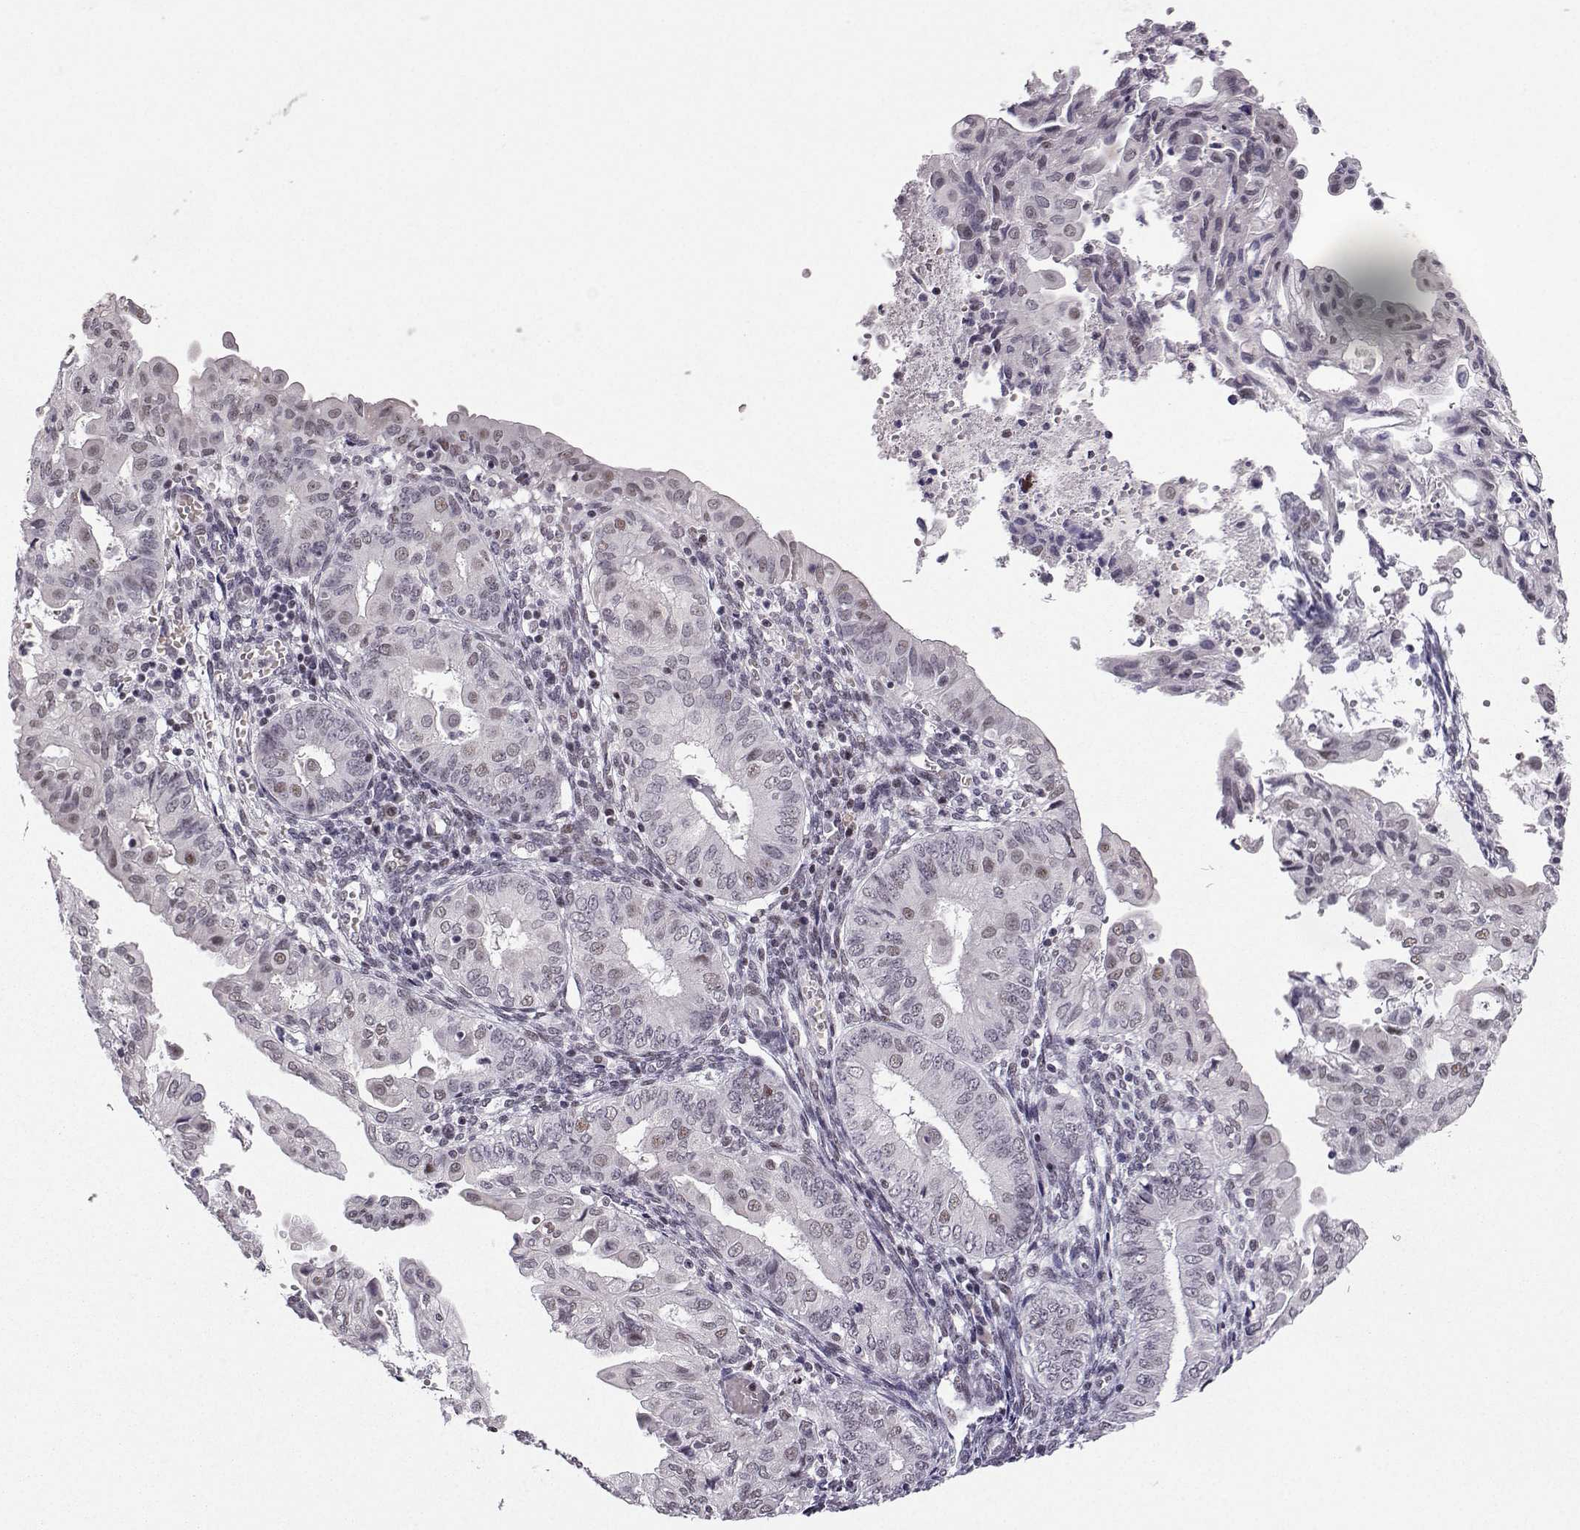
{"staining": {"intensity": "negative", "quantity": "none", "location": "none"}, "tissue": "endometrial cancer", "cell_type": "Tumor cells", "image_type": "cancer", "snomed": [{"axis": "morphology", "description": "Adenocarcinoma, NOS"}, {"axis": "topography", "description": "Endometrium"}], "caption": "Tumor cells show no significant positivity in endometrial cancer.", "gene": "LIN28A", "patient": {"sex": "female", "age": 68}}